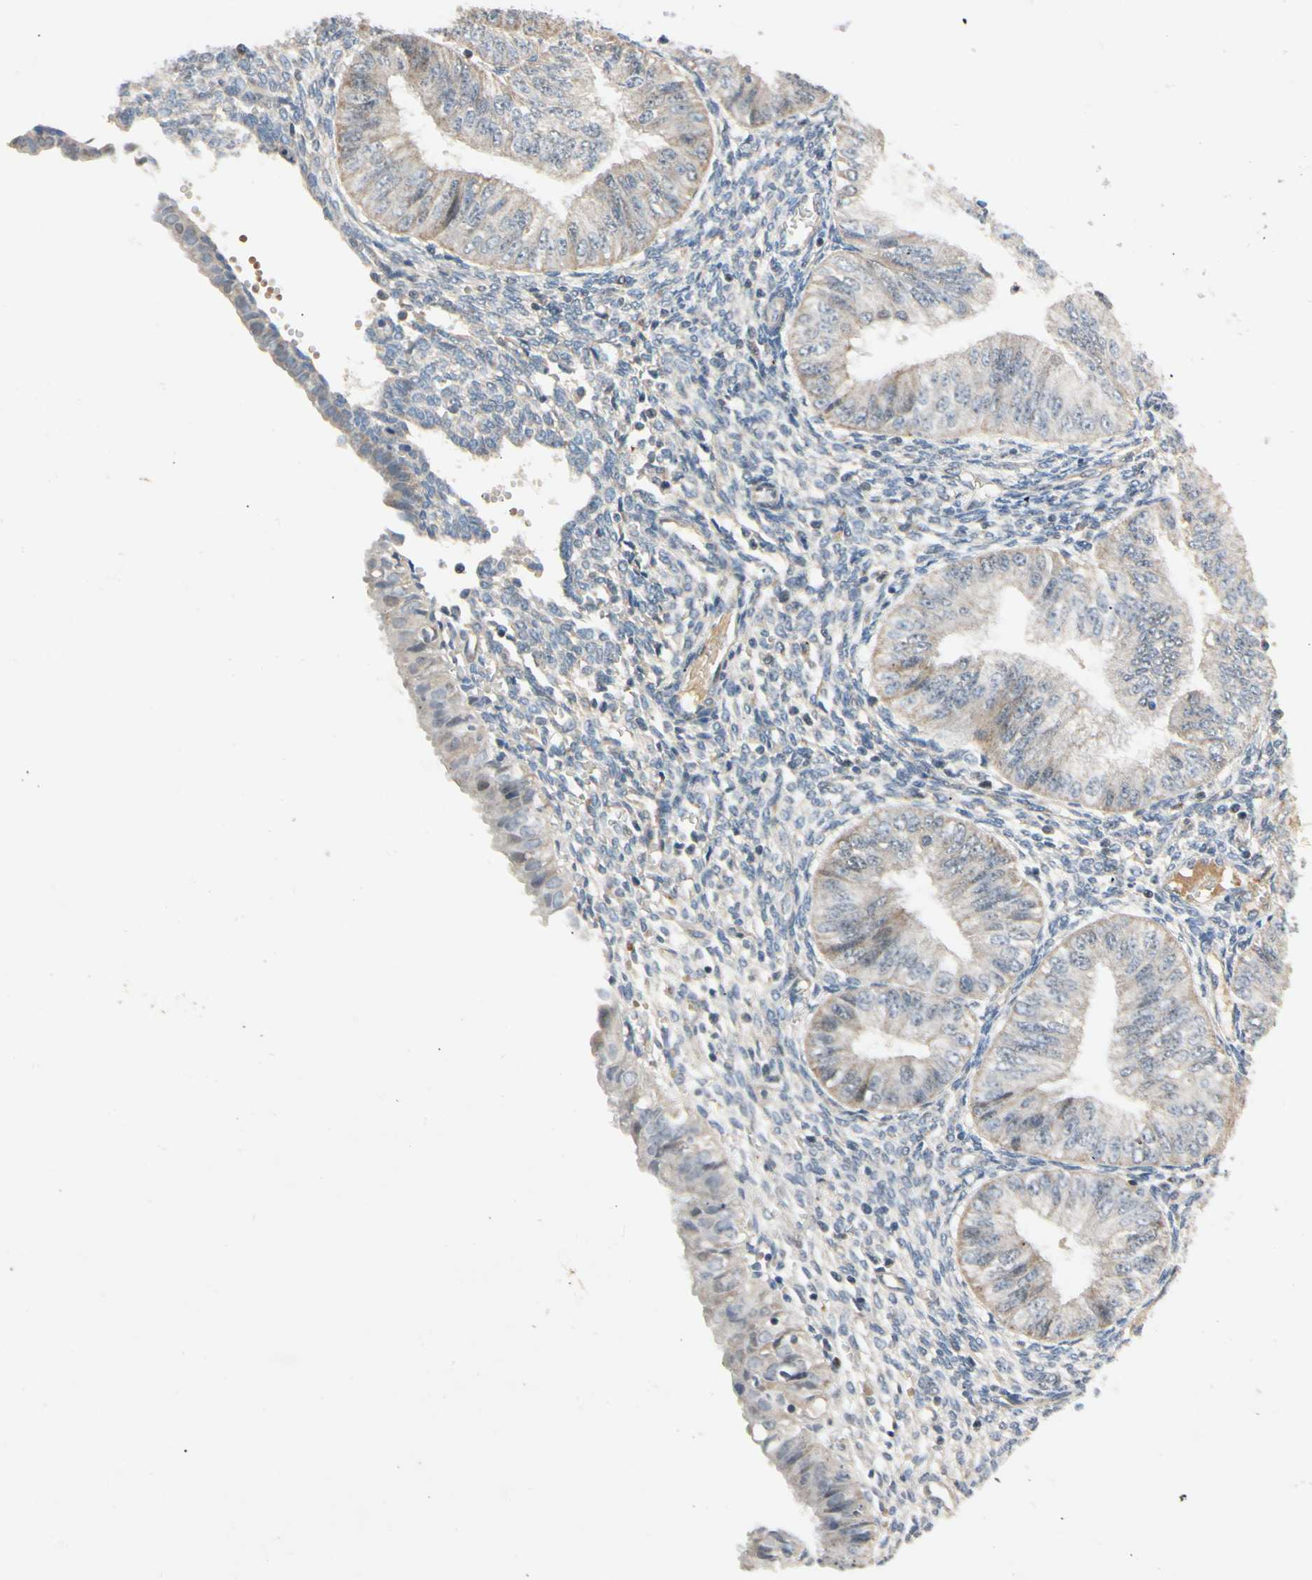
{"staining": {"intensity": "negative", "quantity": "none", "location": "none"}, "tissue": "endometrial cancer", "cell_type": "Tumor cells", "image_type": "cancer", "snomed": [{"axis": "morphology", "description": "Normal tissue, NOS"}, {"axis": "morphology", "description": "Adenocarcinoma, NOS"}, {"axis": "topography", "description": "Endometrium"}], "caption": "IHC histopathology image of neoplastic tissue: human endometrial adenocarcinoma stained with DAB displays no significant protein staining in tumor cells.", "gene": "RIOX2", "patient": {"sex": "female", "age": 53}}